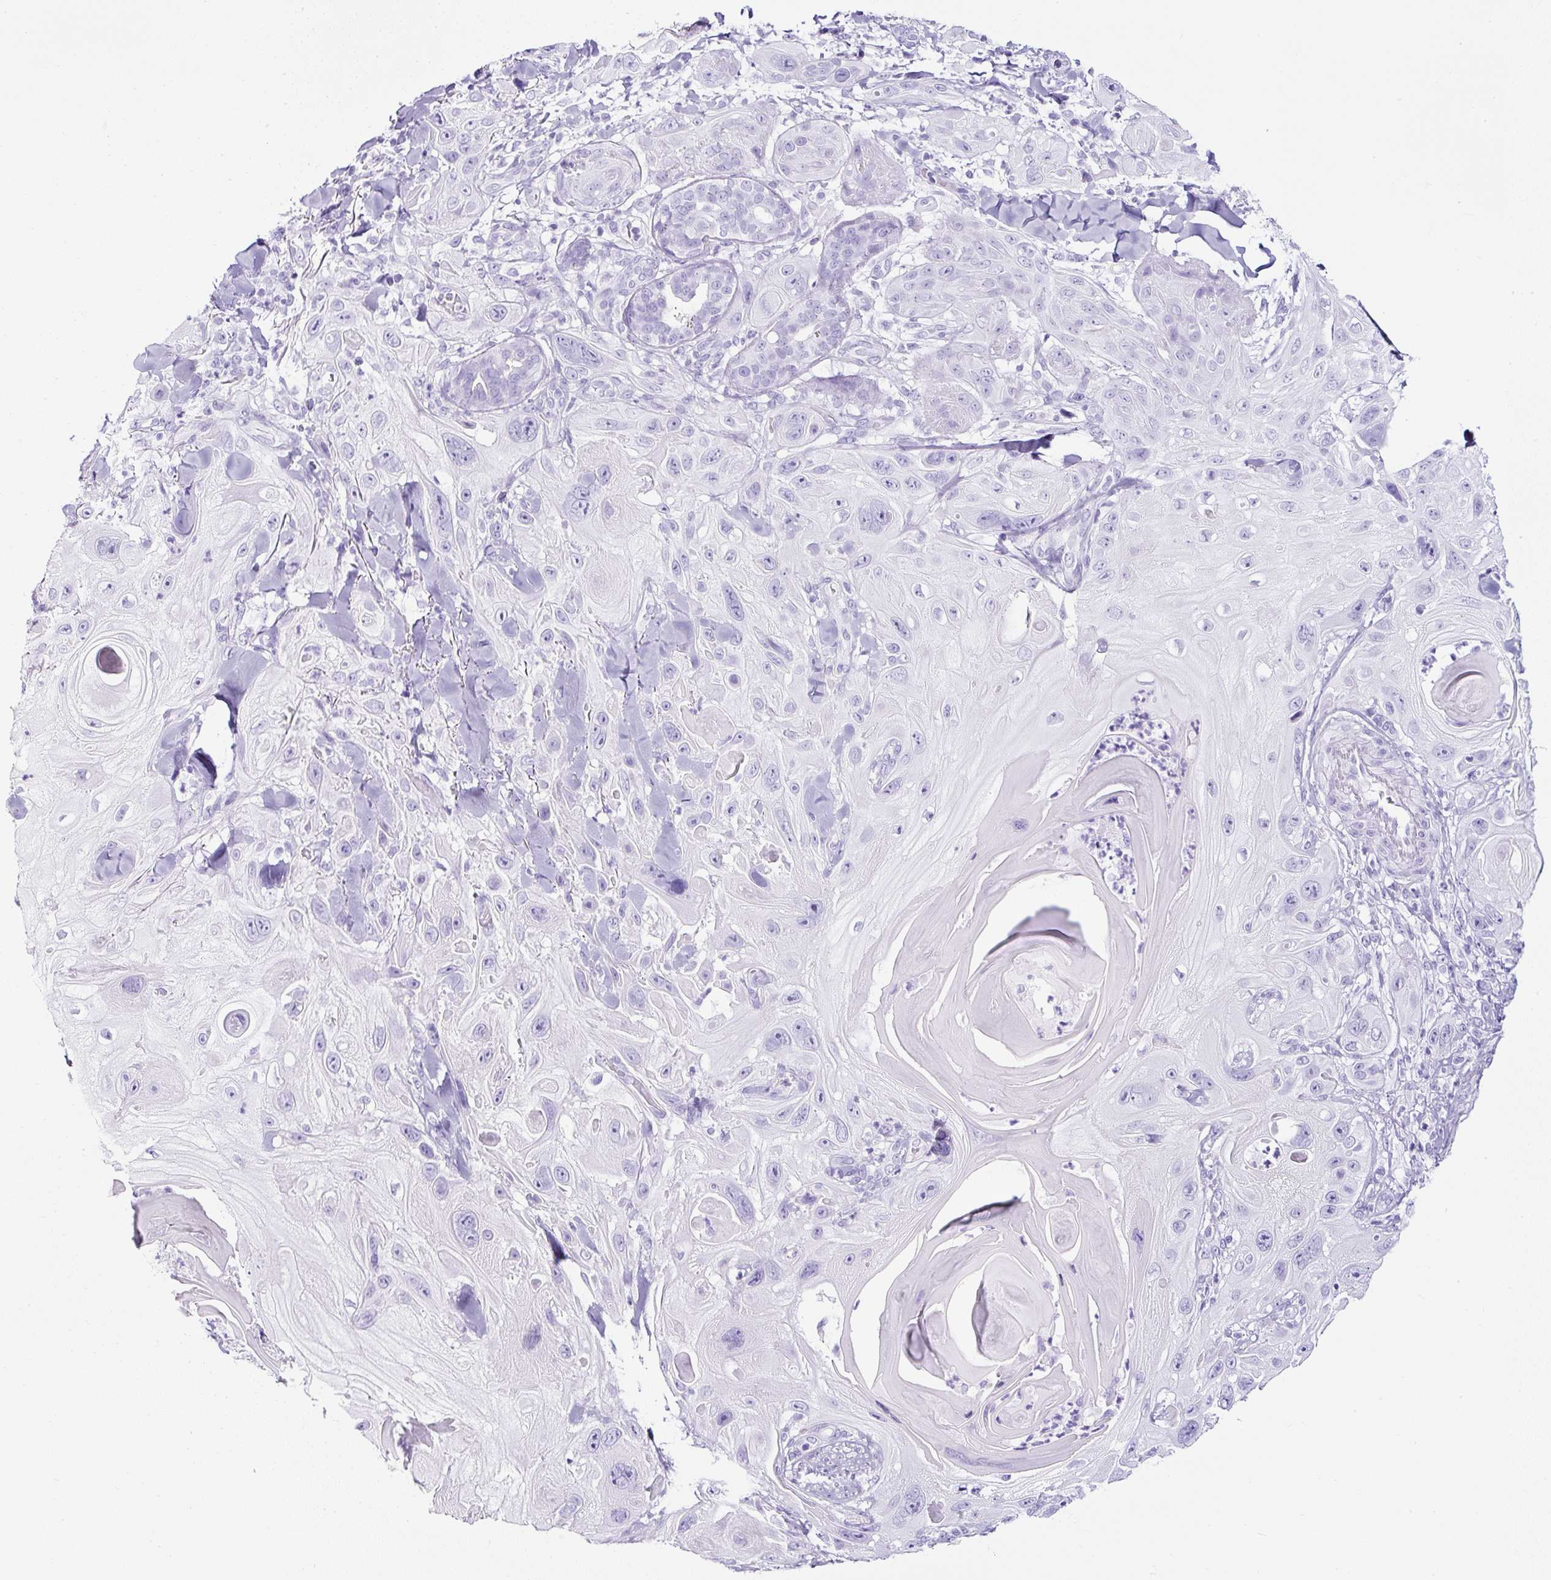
{"staining": {"intensity": "negative", "quantity": "none", "location": "none"}, "tissue": "skin cancer", "cell_type": "Tumor cells", "image_type": "cancer", "snomed": [{"axis": "morphology", "description": "Normal tissue, NOS"}, {"axis": "morphology", "description": "Squamous cell carcinoma, NOS"}, {"axis": "topography", "description": "Skin"}], "caption": "Skin cancer was stained to show a protein in brown. There is no significant expression in tumor cells. Brightfield microscopy of IHC stained with DAB (3,3'-diaminobenzidine) (brown) and hematoxylin (blue), captured at high magnification.", "gene": "TMEM200B", "patient": {"sex": "male", "age": 72}}